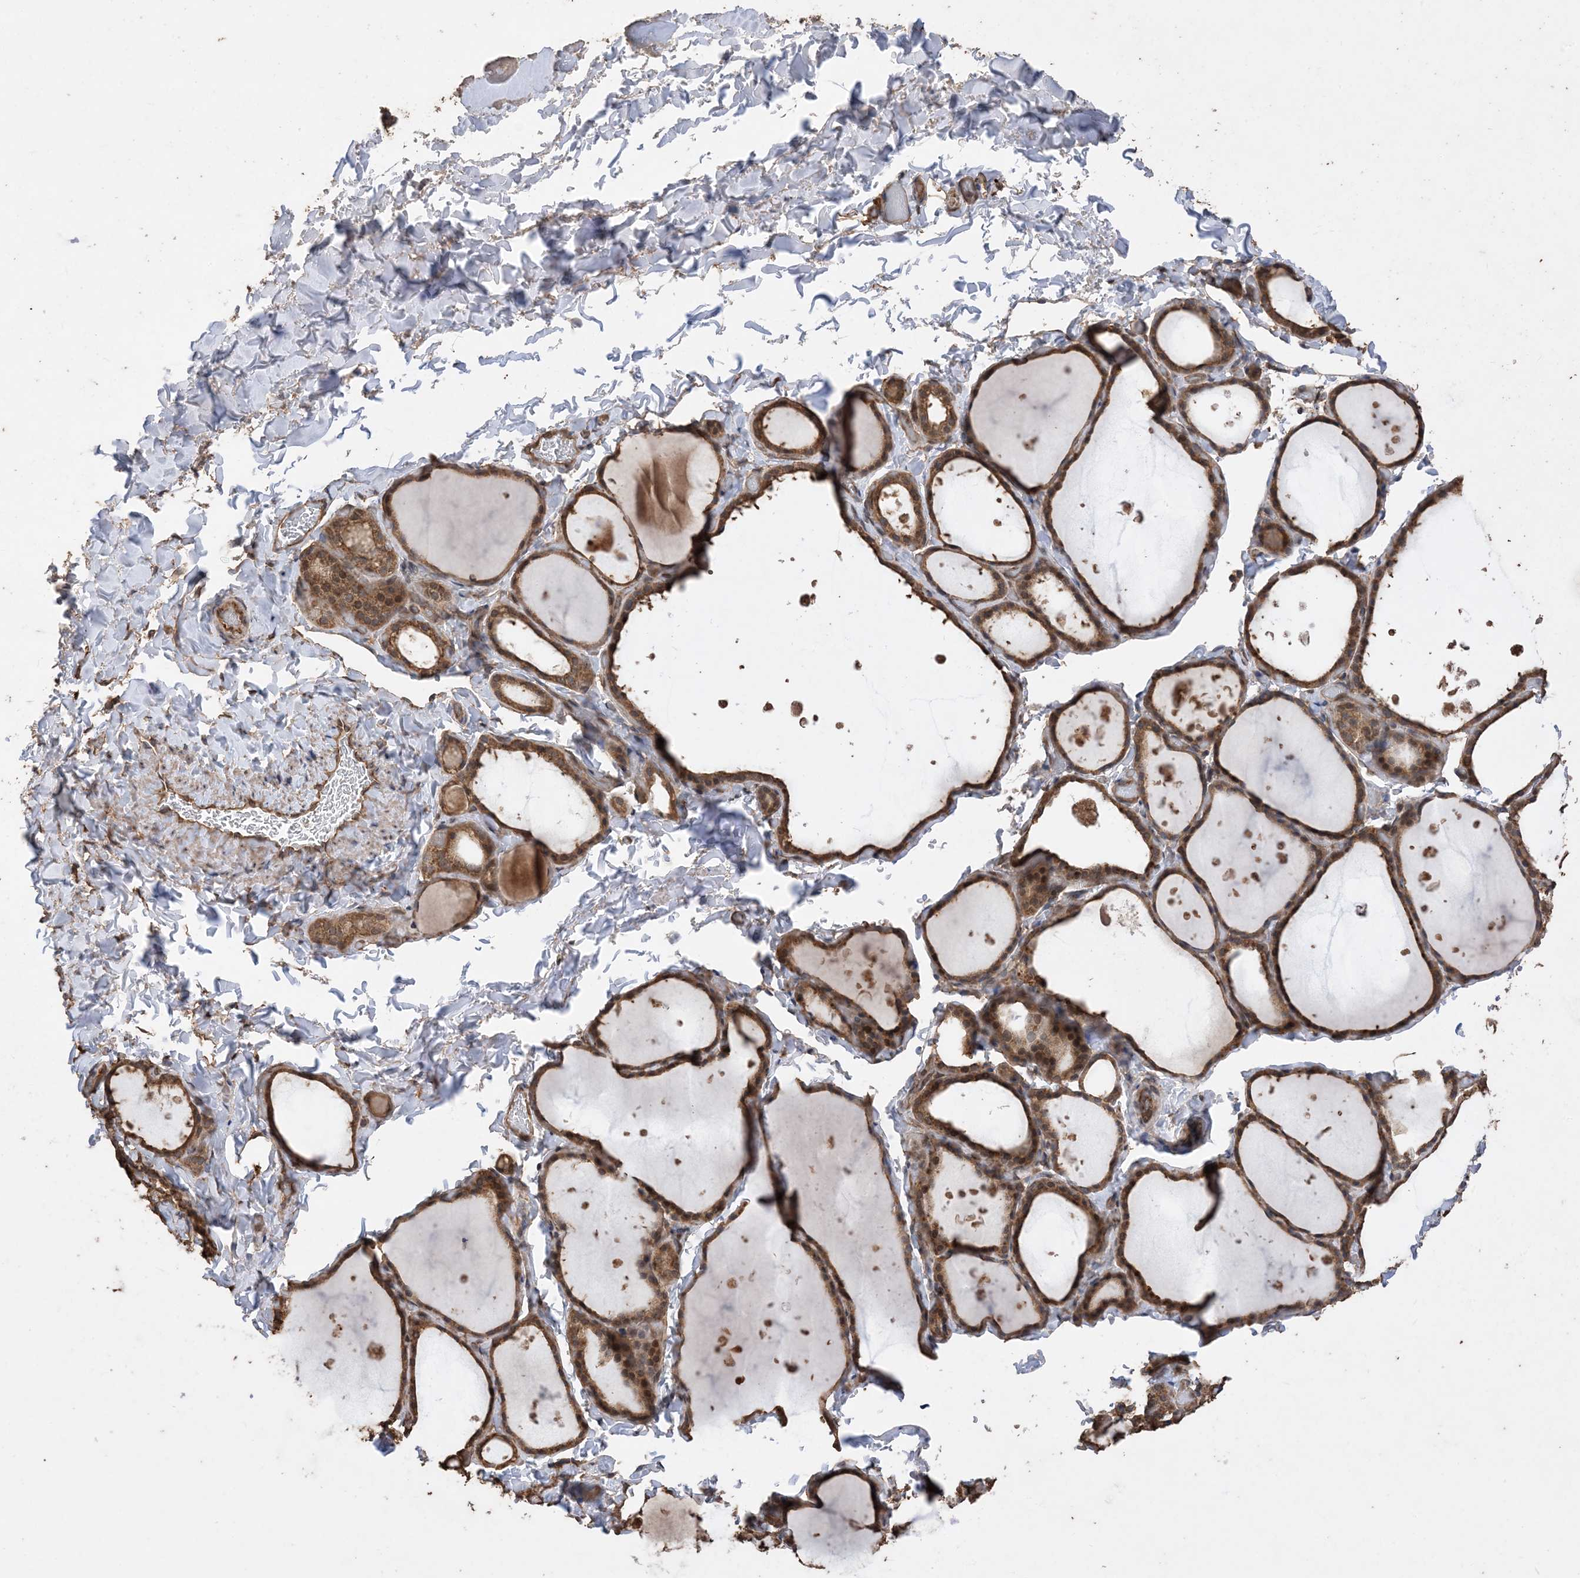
{"staining": {"intensity": "moderate", "quantity": ">75%", "location": "cytoplasmic/membranous,nuclear"}, "tissue": "thyroid gland", "cell_type": "Glandular cells", "image_type": "normal", "snomed": [{"axis": "morphology", "description": "Normal tissue, NOS"}, {"axis": "topography", "description": "Thyroid gland"}], "caption": "Unremarkable thyroid gland shows moderate cytoplasmic/membranous,nuclear expression in about >75% of glandular cells, visualized by immunohistochemistry.", "gene": "ZKSCAN5", "patient": {"sex": "female", "age": 44}}